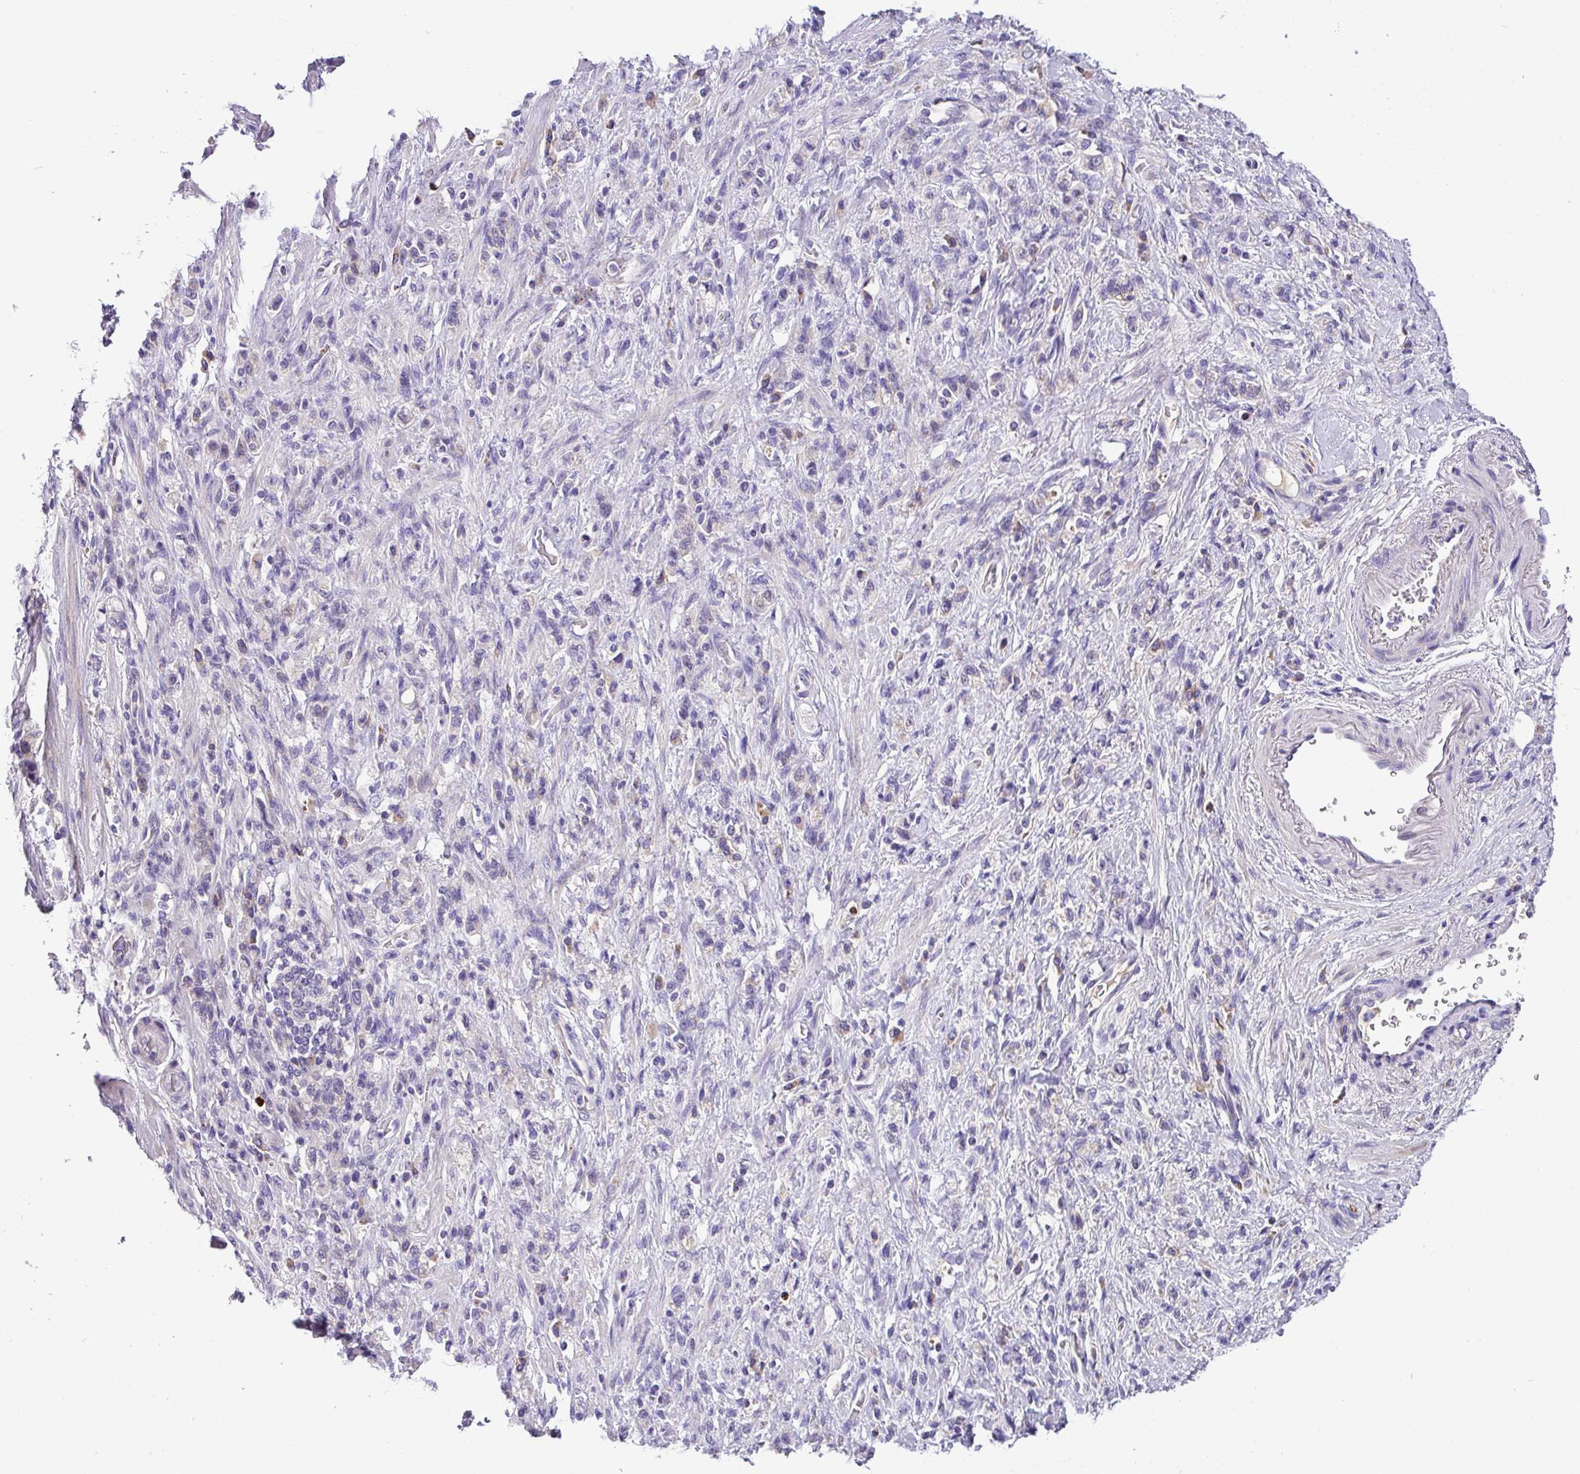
{"staining": {"intensity": "negative", "quantity": "none", "location": "none"}, "tissue": "stomach cancer", "cell_type": "Tumor cells", "image_type": "cancer", "snomed": [{"axis": "morphology", "description": "Adenocarcinoma, NOS"}, {"axis": "topography", "description": "Stomach"}], "caption": "Tumor cells show no significant protein staining in stomach adenocarcinoma.", "gene": "ANXA2R", "patient": {"sex": "male", "age": 77}}